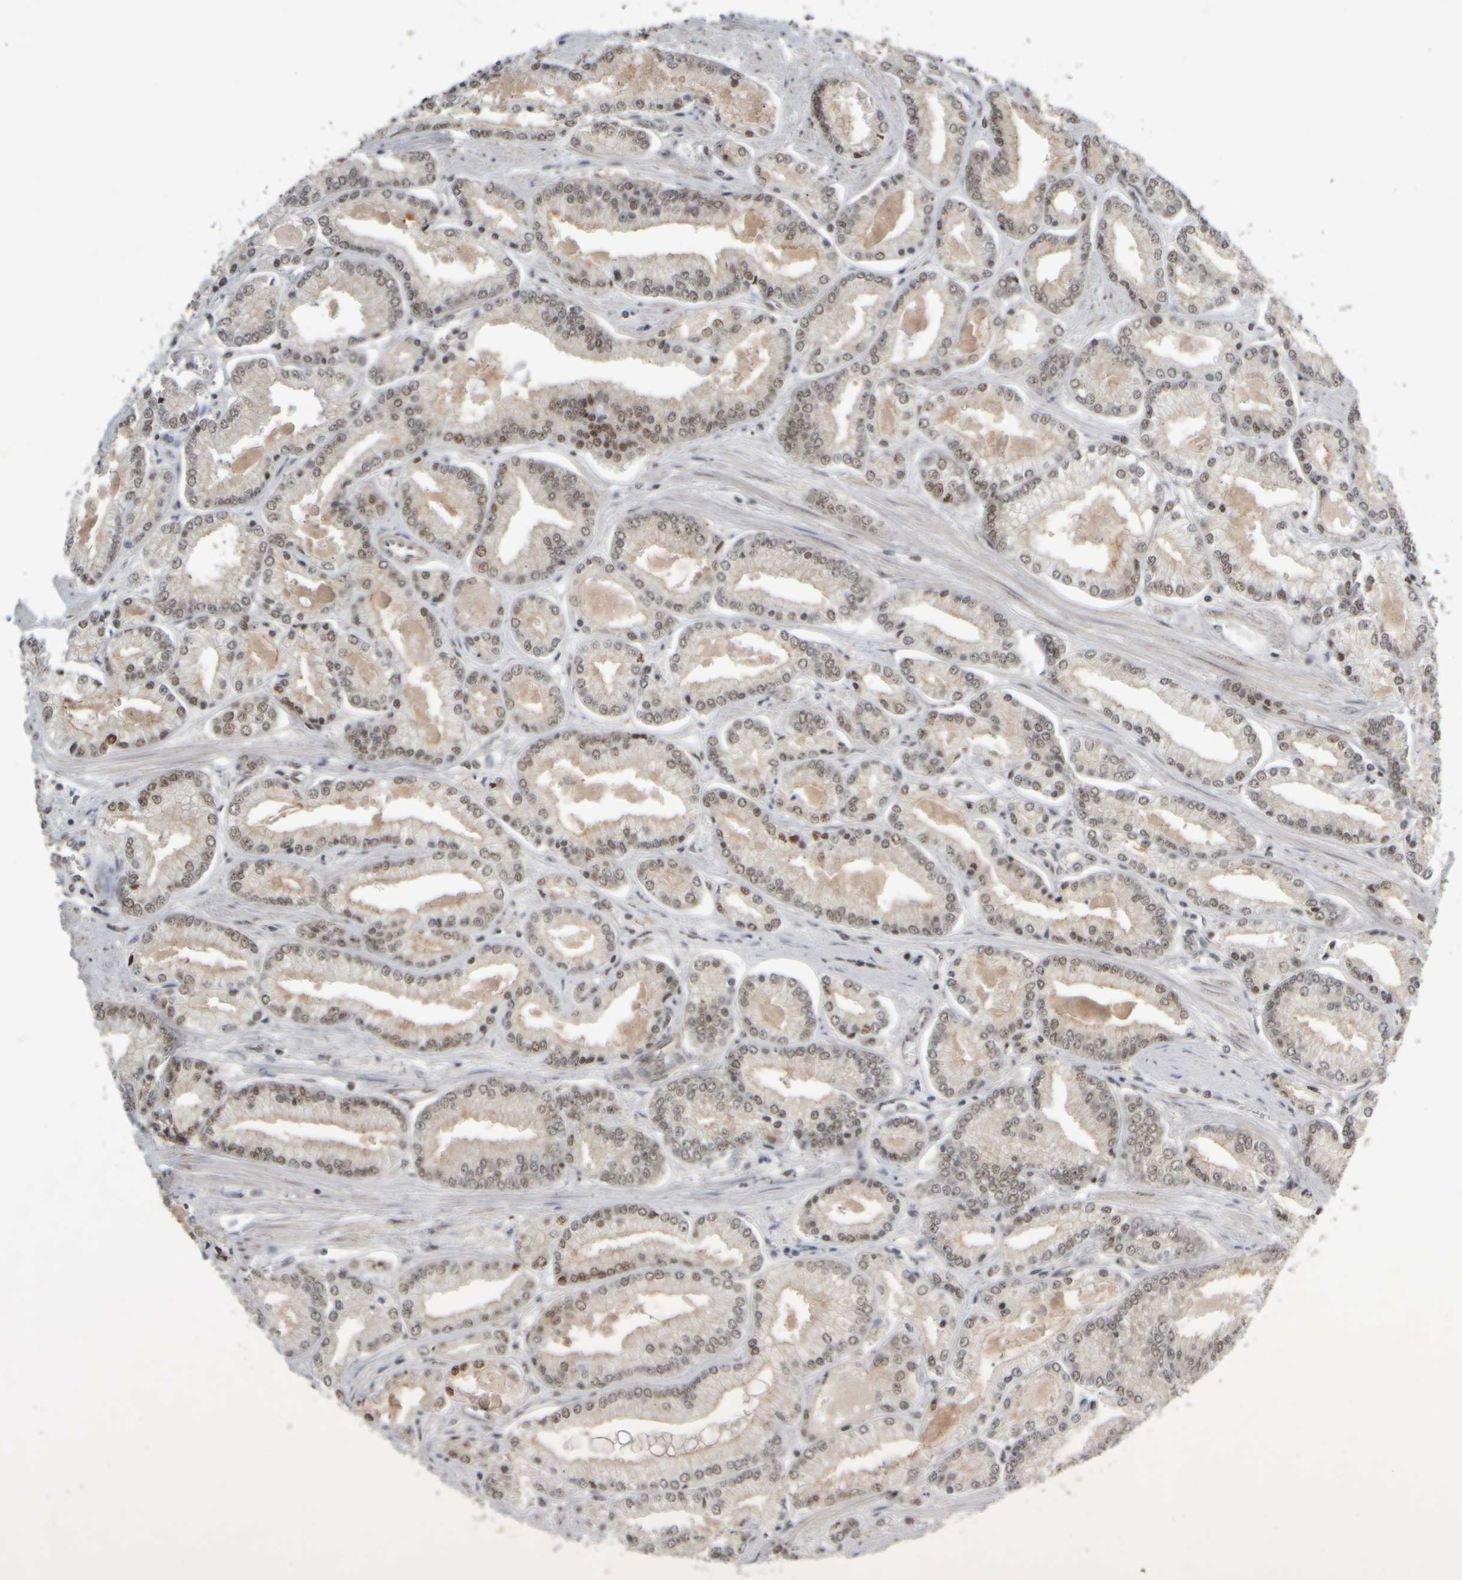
{"staining": {"intensity": "weak", "quantity": "25%-75%", "location": "nuclear"}, "tissue": "prostate cancer", "cell_type": "Tumor cells", "image_type": "cancer", "snomed": [{"axis": "morphology", "description": "Adenocarcinoma, Low grade"}, {"axis": "topography", "description": "Prostate"}], "caption": "Prostate cancer (low-grade adenocarcinoma) stained with DAB immunohistochemistry (IHC) shows low levels of weak nuclear positivity in approximately 25%-75% of tumor cells.", "gene": "SYNRG", "patient": {"sex": "male", "age": 52}}